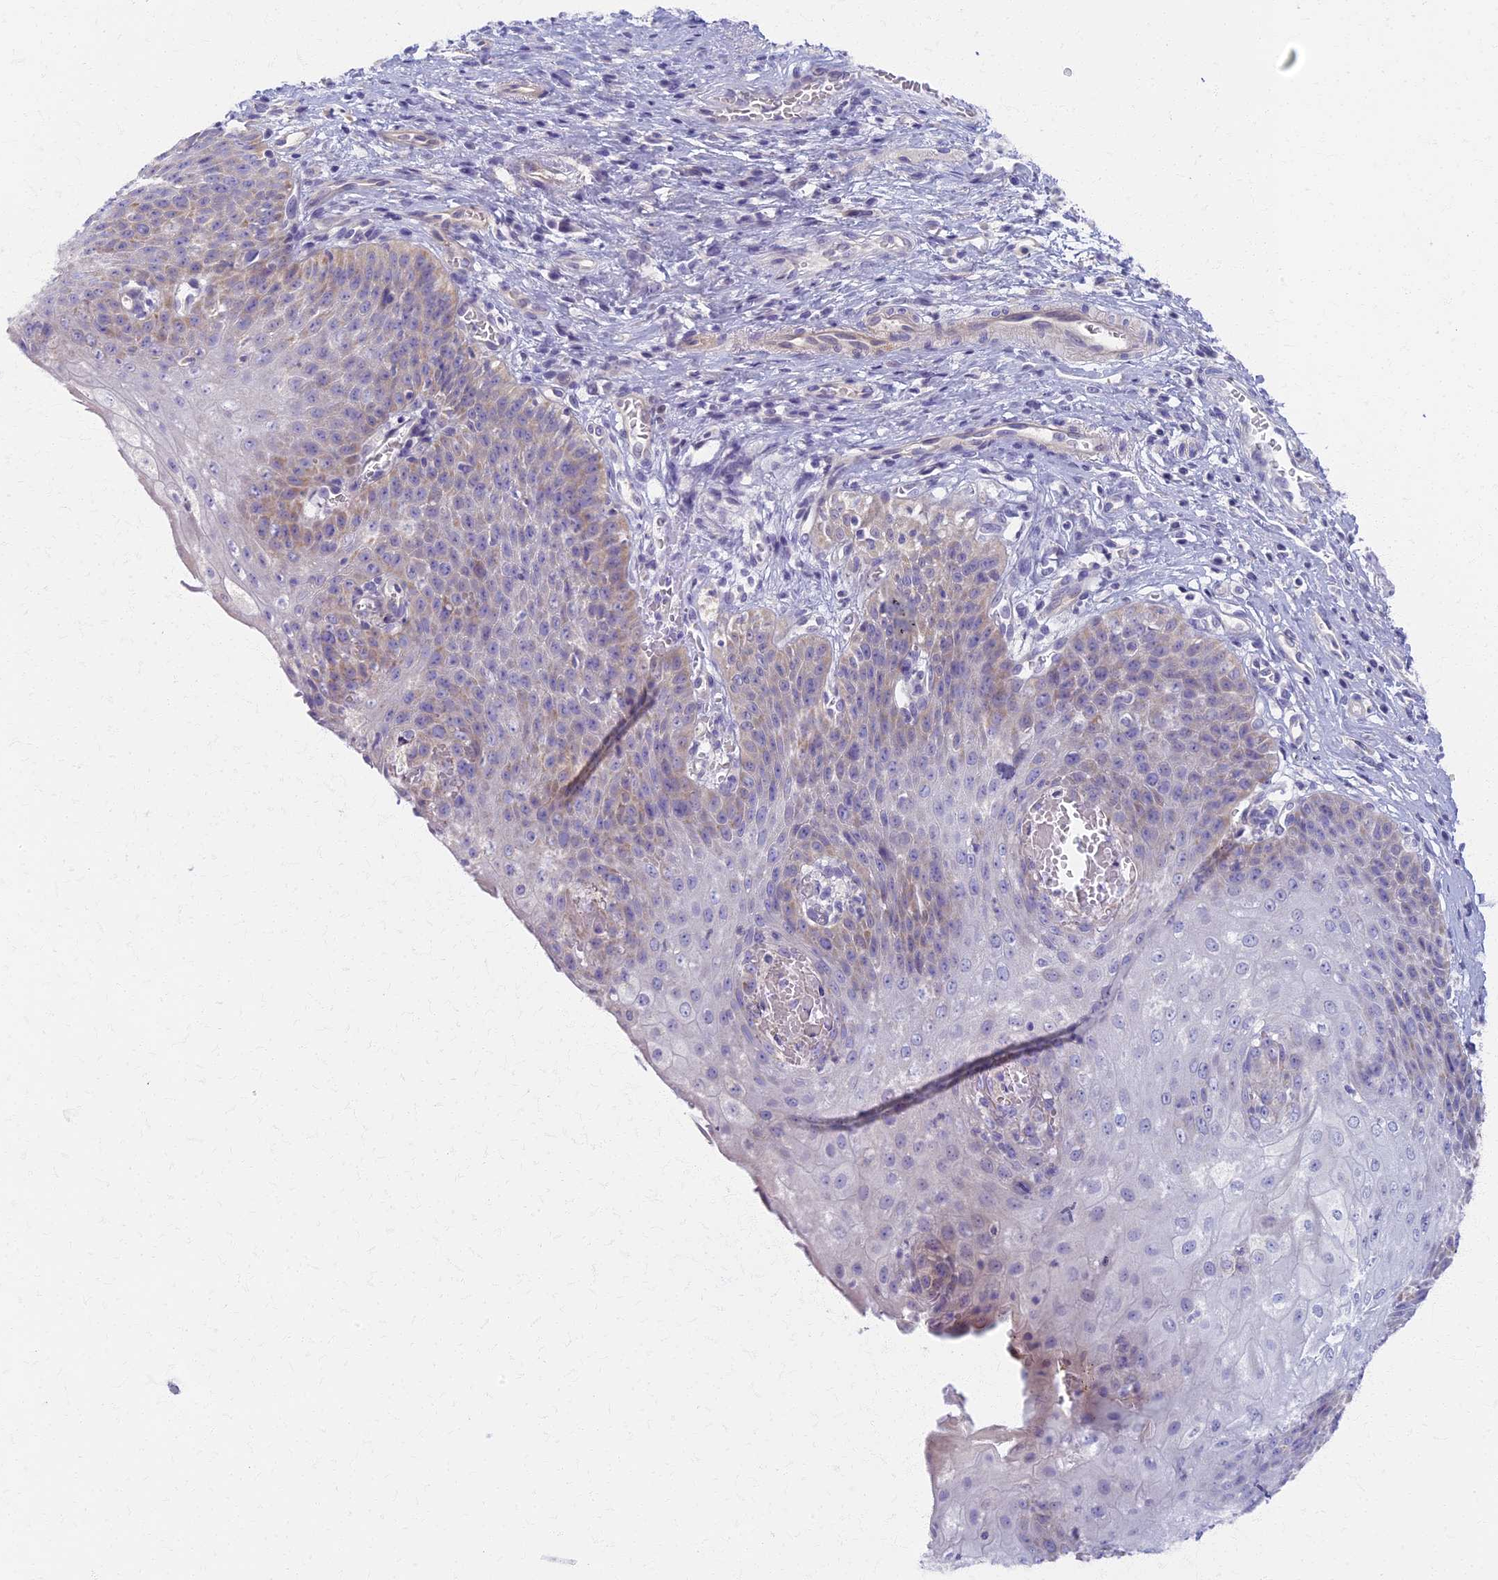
{"staining": {"intensity": "moderate", "quantity": "<25%", "location": "cytoplasmic/membranous"}, "tissue": "esophagus", "cell_type": "Squamous epithelial cells", "image_type": "normal", "snomed": [{"axis": "morphology", "description": "Normal tissue, NOS"}, {"axis": "topography", "description": "Esophagus"}], "caption": "Protein expression analysis of benign esophagus exhibits moderate cytoplasmic/membranous positivity in approximately <25% of squamous epithelial cells. The protein is stained brown, and the nuclei are stained in blue (DAB IHC with brightfield microscopy, high magnification).", "gene": "AP4E1", "patient": {"sex": "male", "age": 71}}